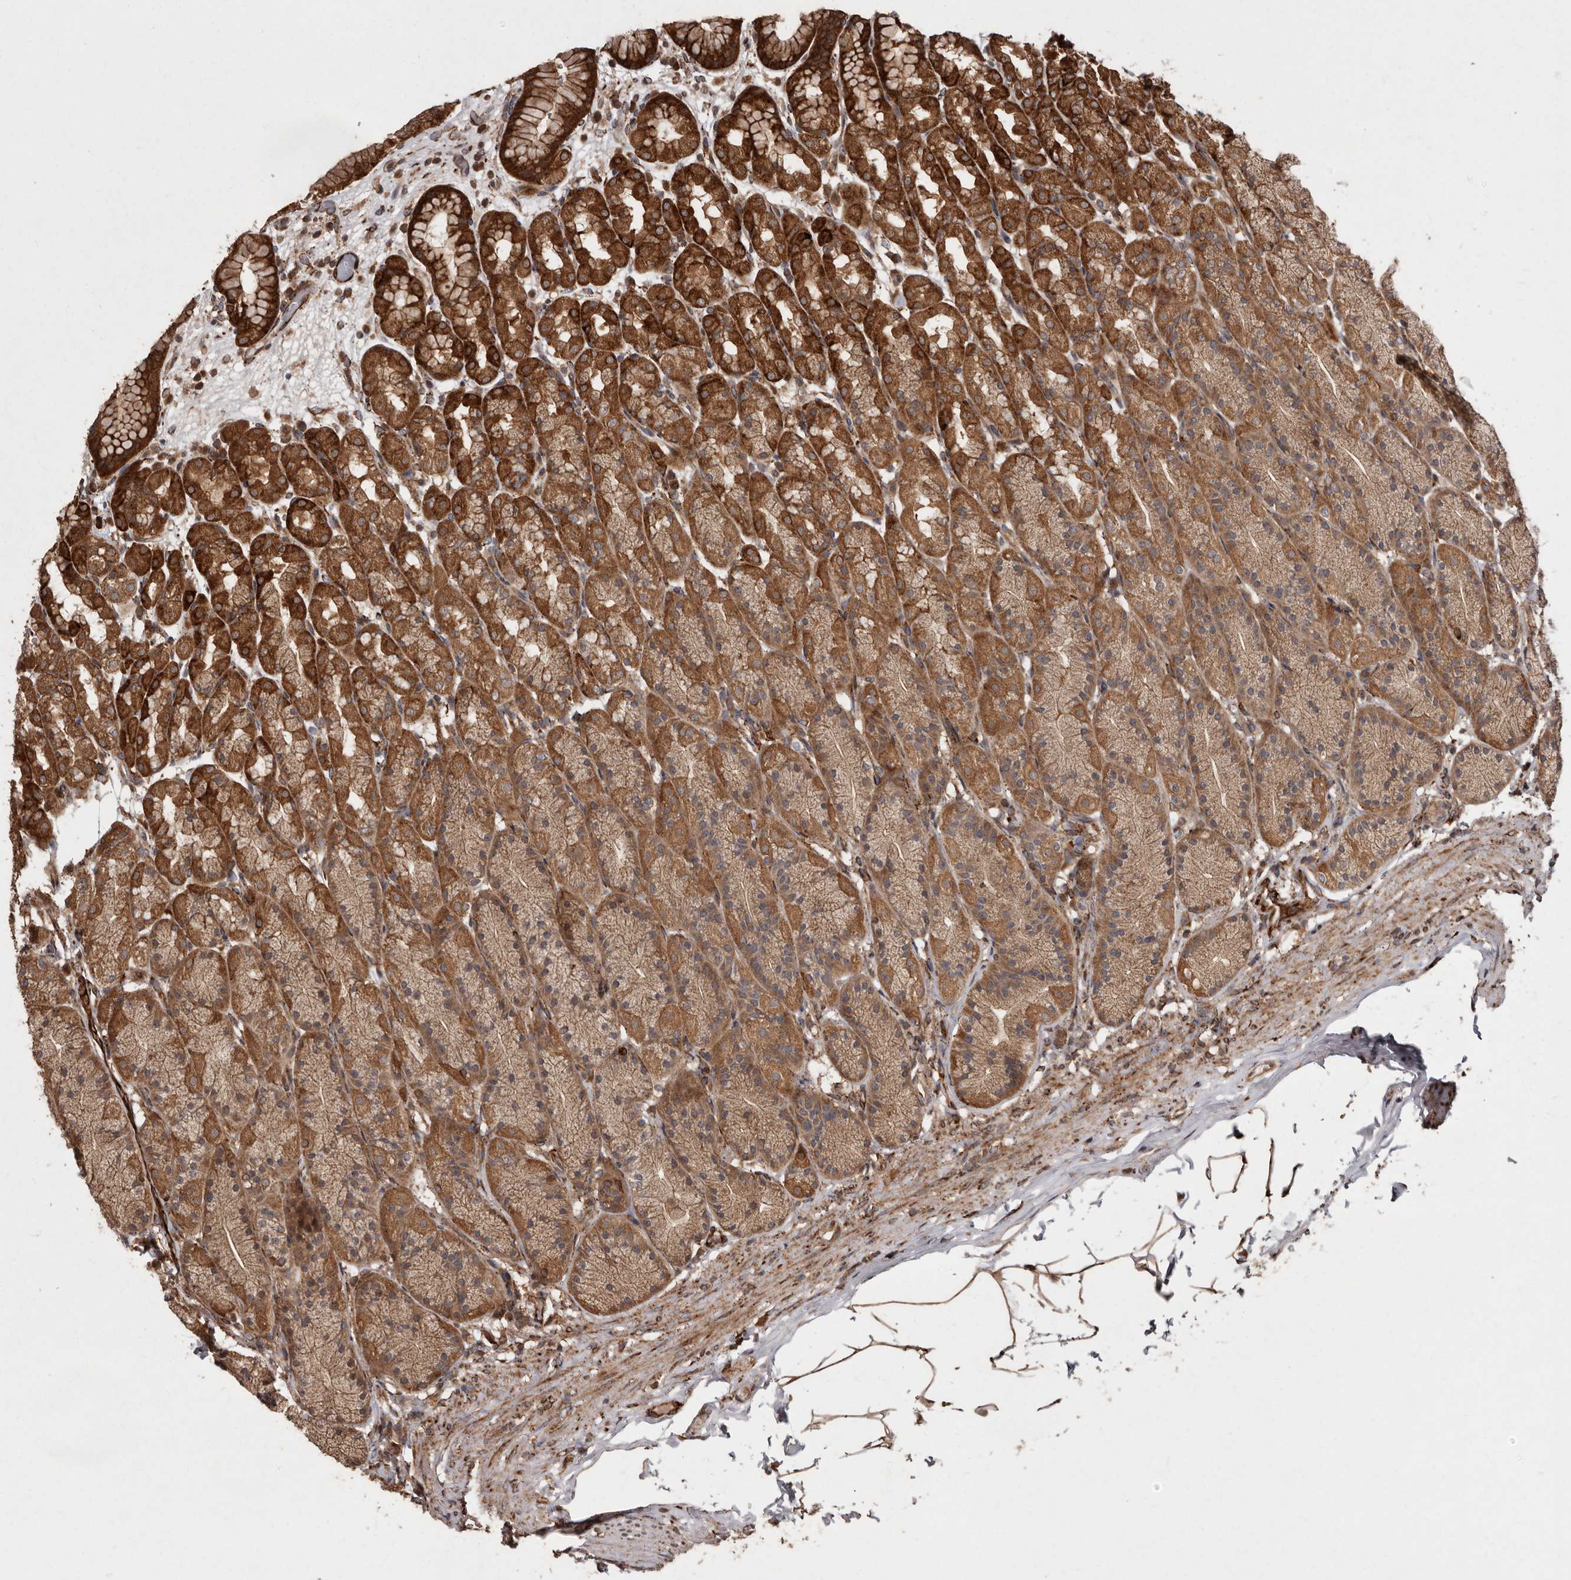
{"staining": {"intensity": "strong", "quantity": "25%-75%", "location": "cytoplasmic/membranous"}, "tissue": "stomach", "cell_type": "Glandular cells", "image_type": "normal", "snomed": [{"axis": "morphology", "description": "Normal tissue, NOS"}, {"axis": "topography", "description": "Stomach"}], "caption": "A photomicrograph showing strong cytoplasmic/membranous positivity in approximately 25%-75% of glandular cells in unremarkable stomach, as visualized by brown immunohistochemical staining.", "gene": "FLAD1", "patient": {"sex": "male", "age": 42}}